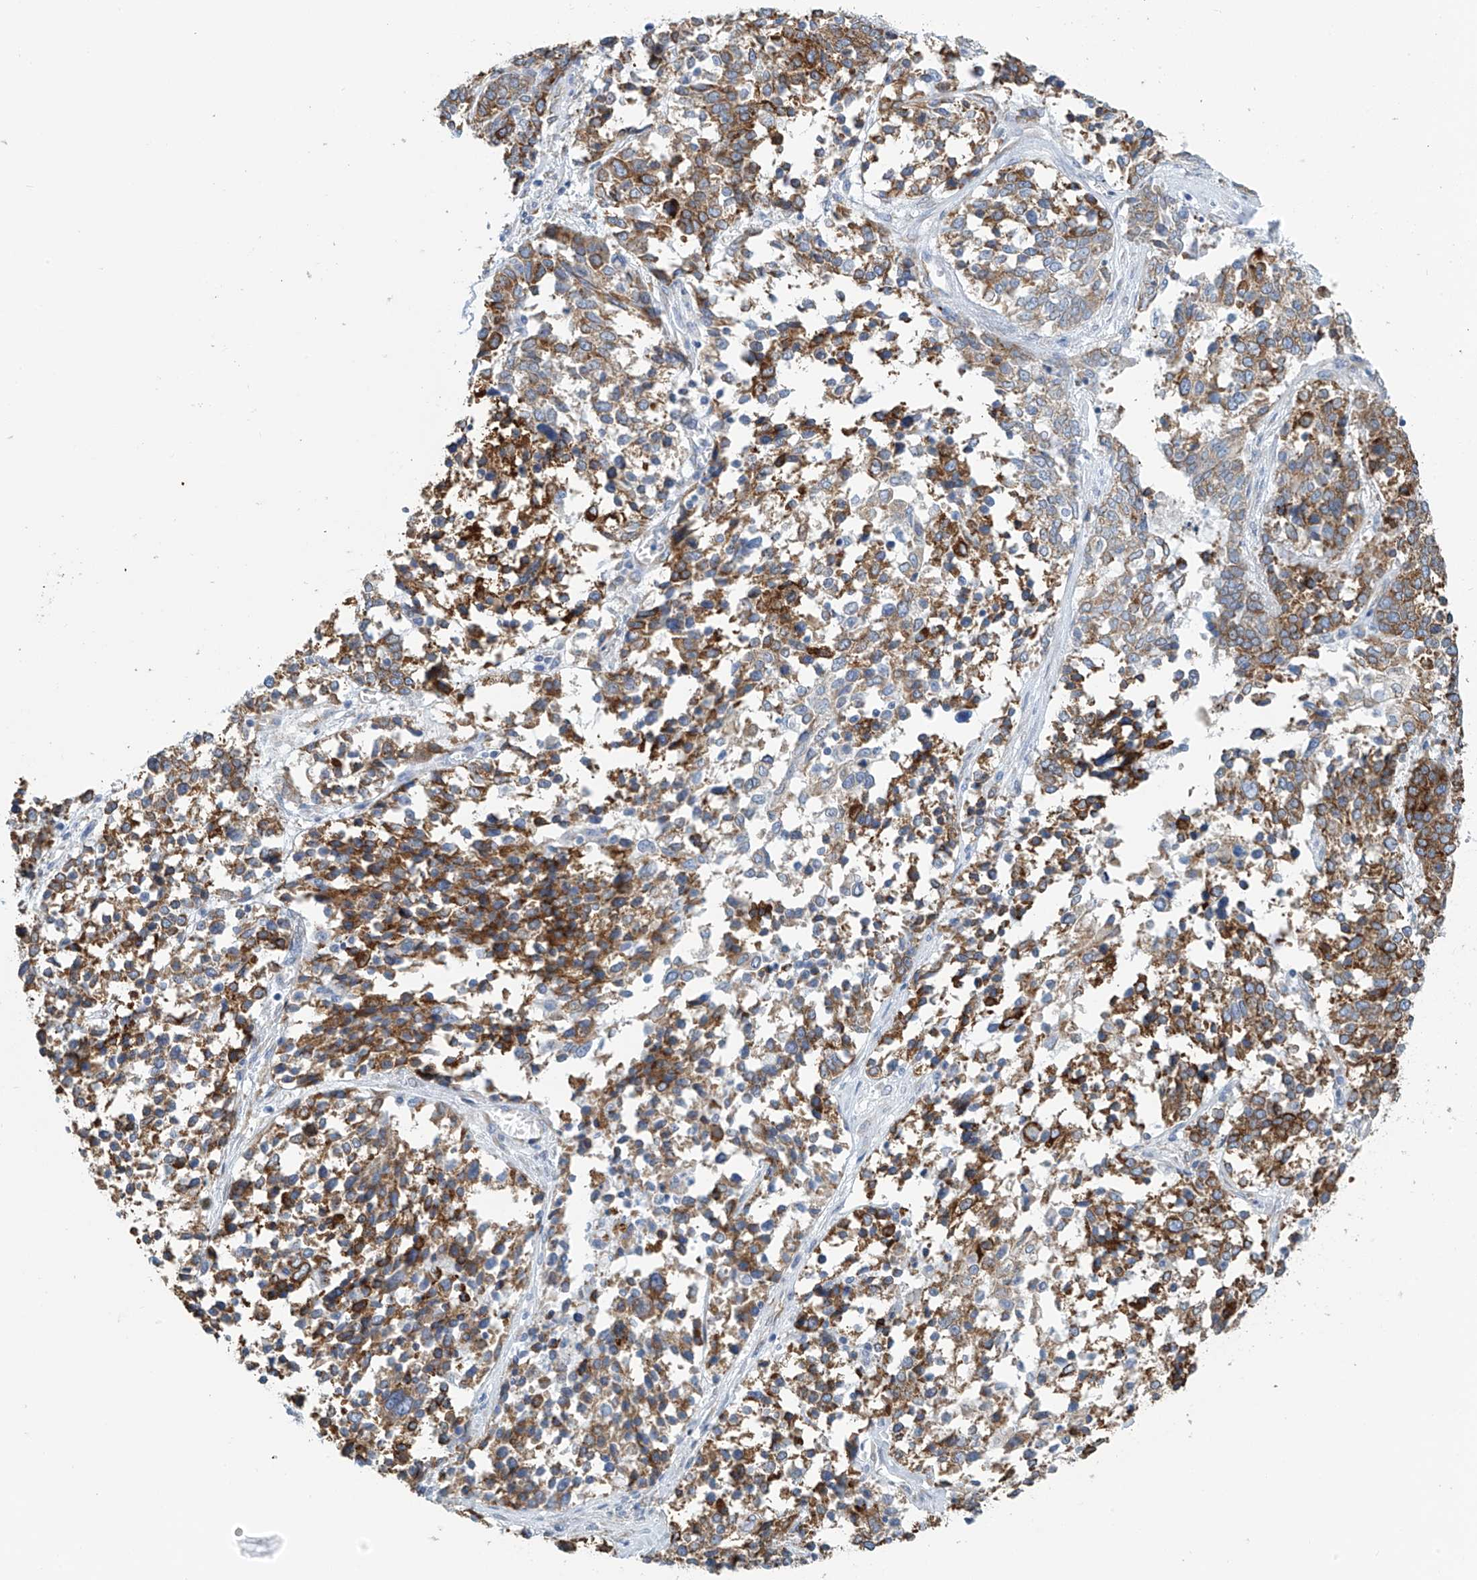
{"staining": {"intensity": "moderate", "quantity": ">75%", "location": "cytoplasmic/membranous"}, "tissue": "ovarian cancer", "cell_type": "Tumor cells", "image_type": "cancer", "snomed": [{"axis": "morphology", "description": "Cystadenocarcinoma, serous, NOS"}, {"axis": "topography", "description": "Ovary"}], "caption": "Protein expression analysis of human ovarian serous cystadenocarcinoma reveals moderate cytoplasmic/membranous positivity in about >75% of tumor cells.", "gene": "RCN2", "patient": {"sex": "female", "age": 44}}